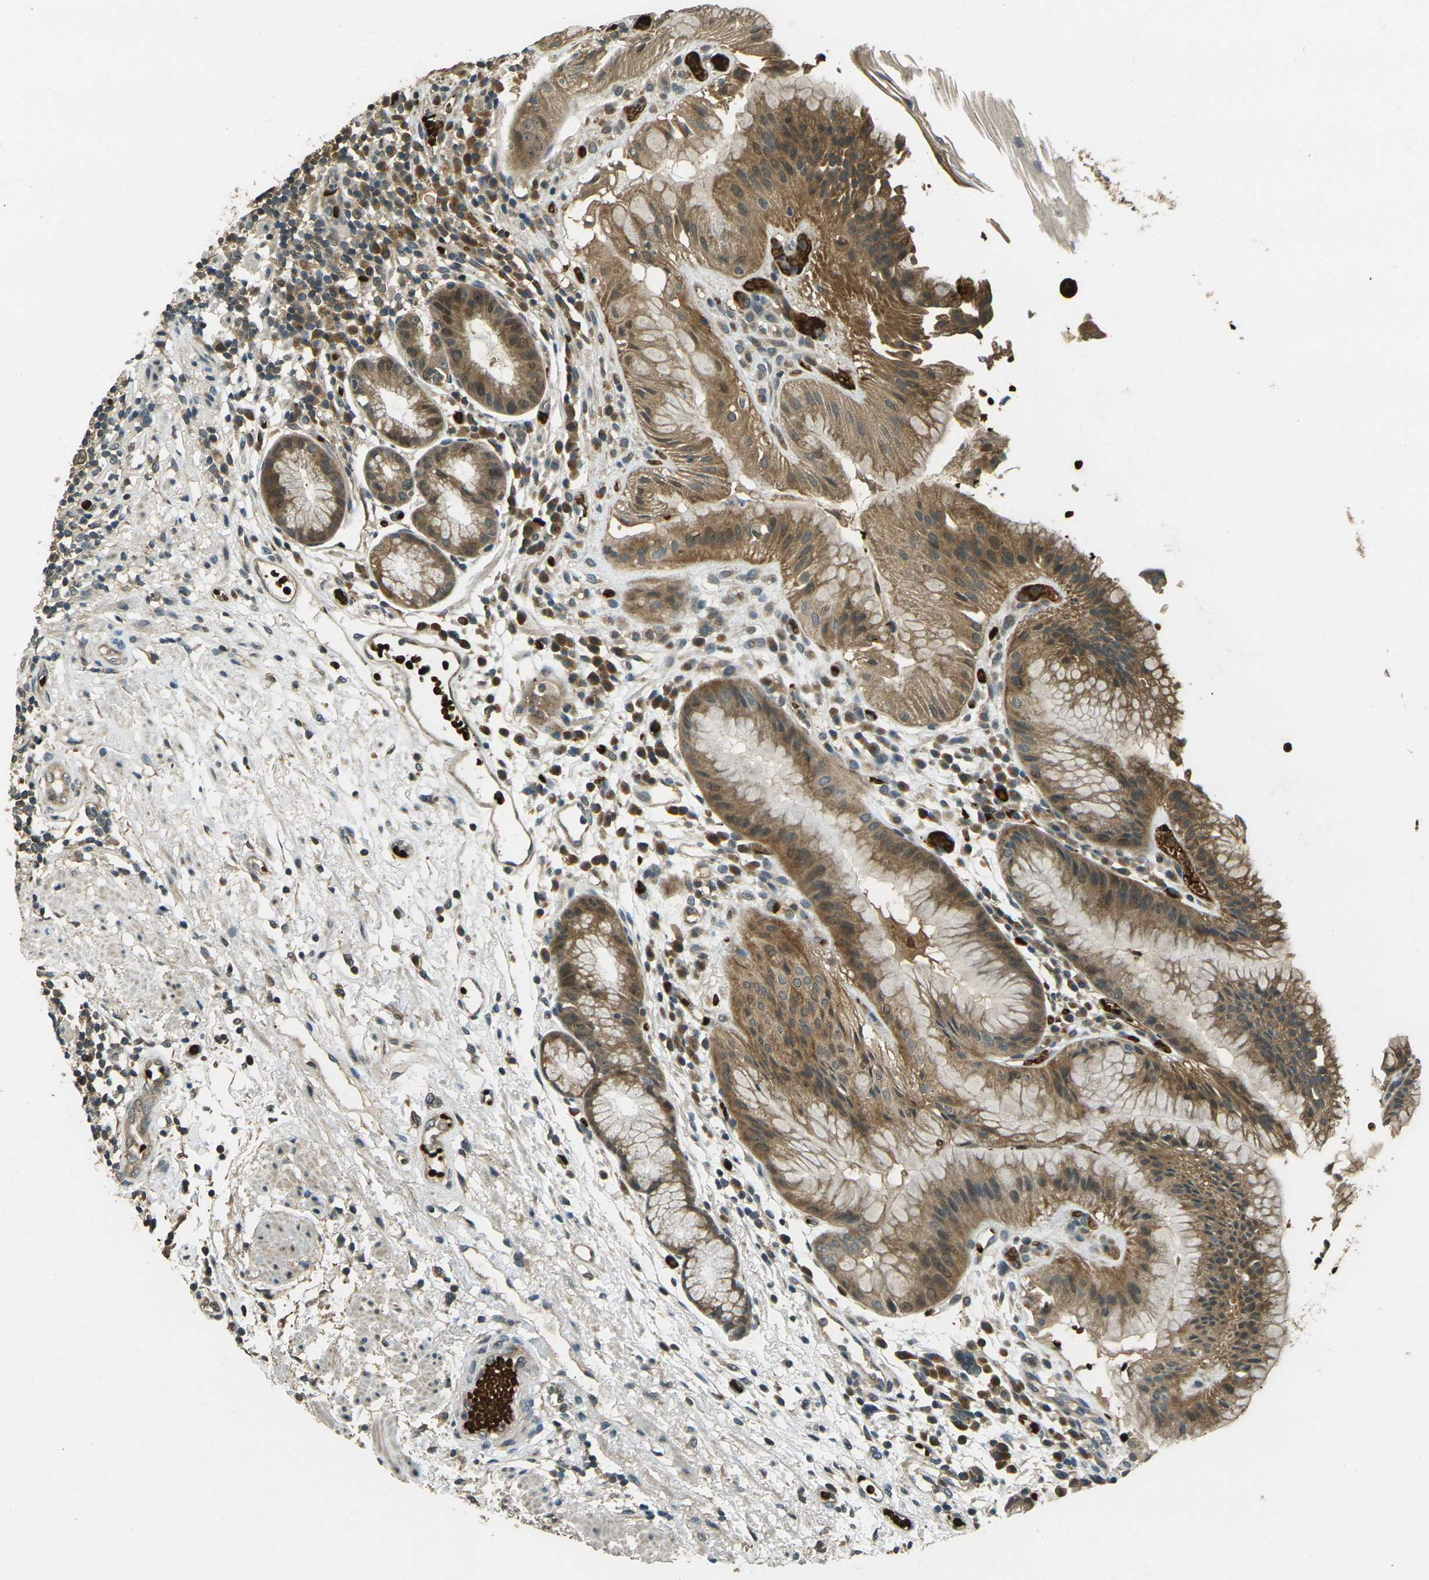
{"staining": {"intensity": "moderate", "quantity": ">75%", "location": "cytoplasmic/membranous"}, "tissue": "stomach", "cell_type": "Glandular cells", "image_type": "normal", "snomed": [{"axis": "morphology", "description": "Normal tissue, NOS"}, {"axis": "topography", "description": "Stomach, upper"}], "caption": "The histopathology image exhibits a brown stain indicating the presence of a protein in the cytoplasmic/membranous of glandular cells in stomach.", "gene": "TOR1A", "patient": {"sex": "male", "age": 72}}